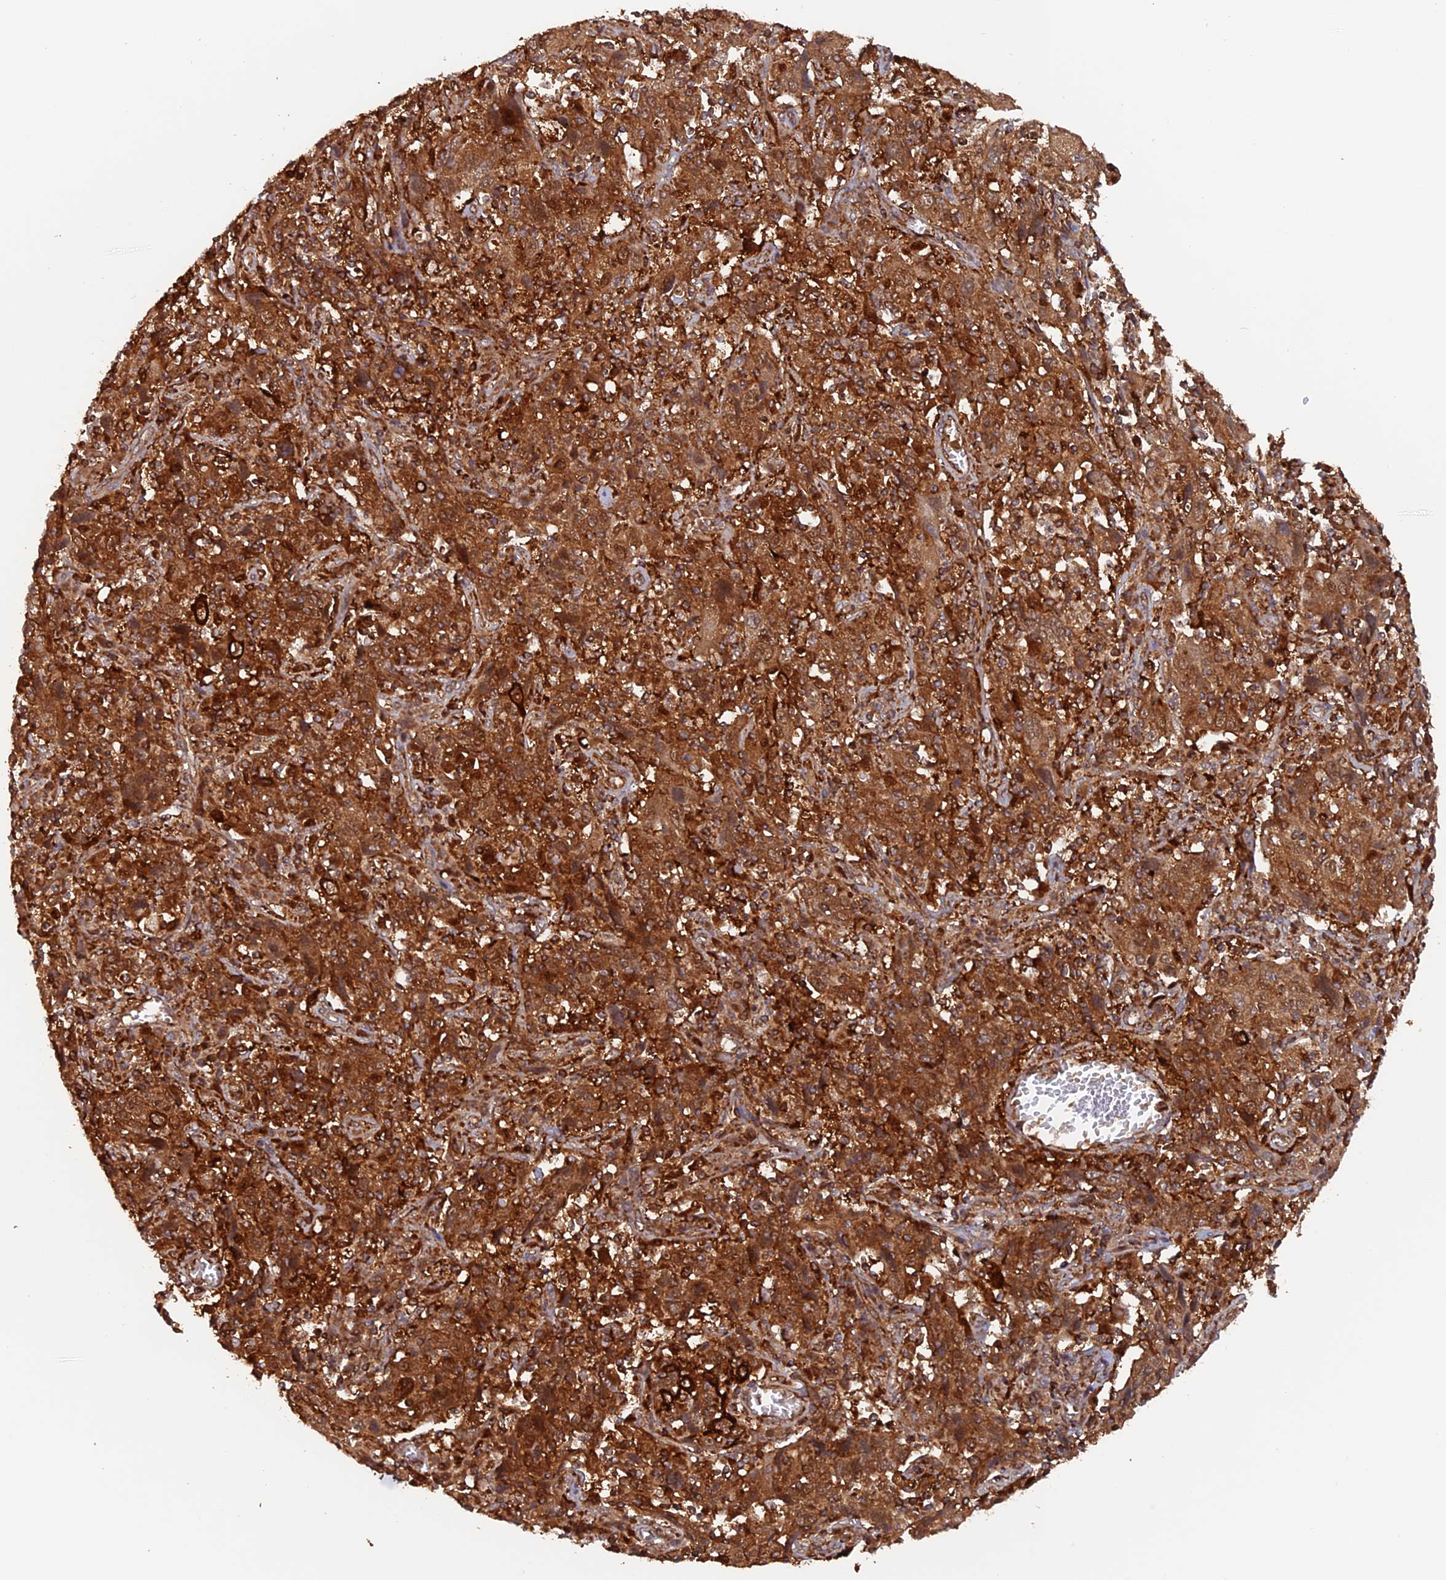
{"staining": {"intensity": "strong", "quantity": ">75%", "location": "cytoplasmic/membranous"}, "tissue": "cervical cancer", "cell_type": "Tumor cells", "image_type": "cancer", "snomed": [{"axis": "morphology", "description": "Squamous cell carcinoma, NOS"}, {"axis": "topography", "description": "Cervix"}], "caption": "High-magnification brightfield microscopy of squamous cell carcinoma (cervical) stained with DAB (3,3'-diaminobenzidine) (brown) and counterstained with hematoxylin (blue). tumor cells exhibit strong cytoplasmic/membranous staining is seen in approximately>75% of cells.", "gene": "DTYMK", "patient": {"sex": "female", "age": 46}}